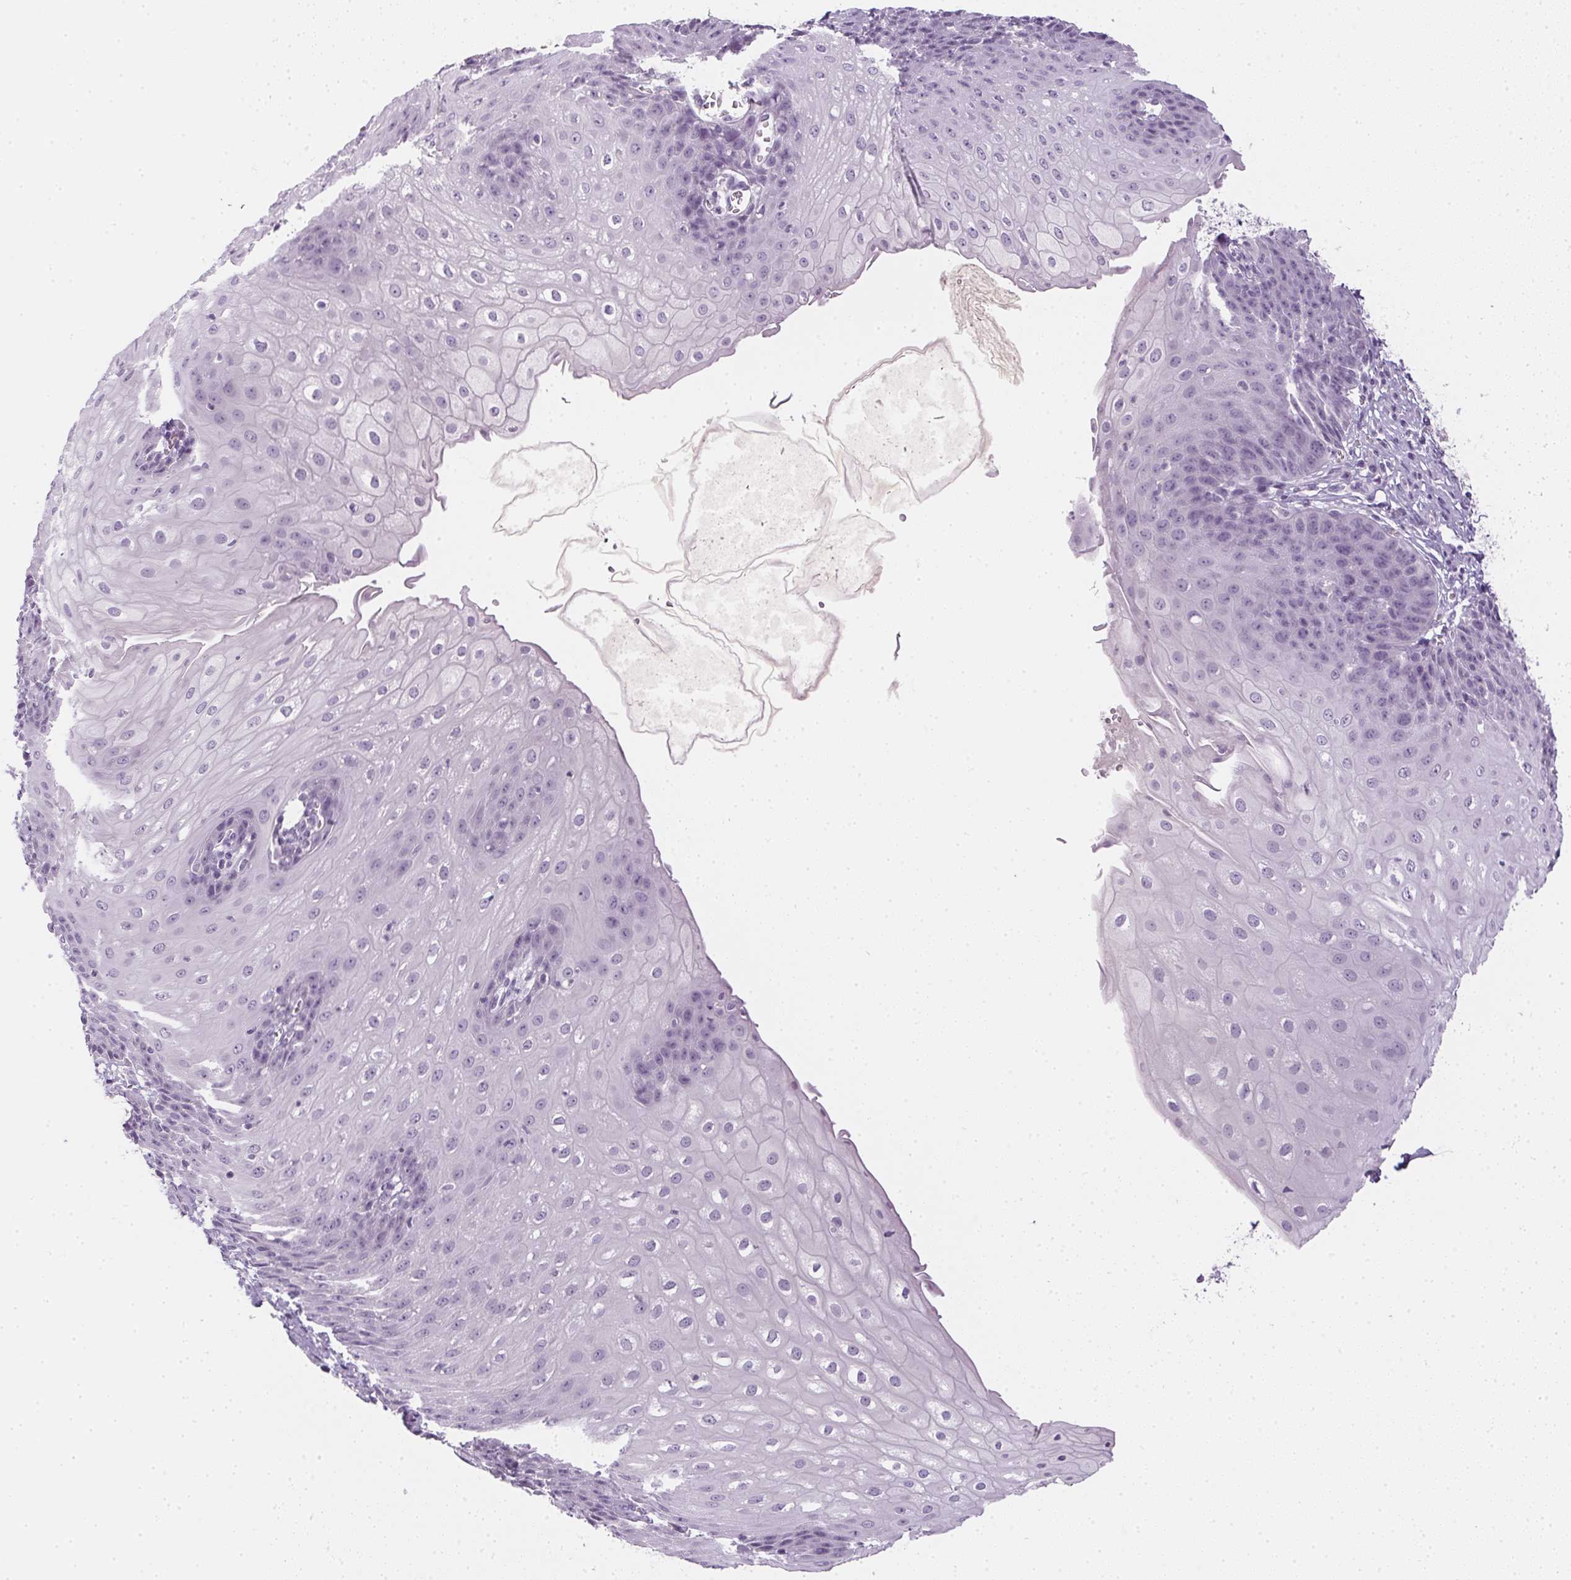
{"staining": {"intensity": "negative", "quantity": "none", "location": "none"}, "tissue": "esophagus", "cell_type": "Squamous epithelial cells", "image_type": "normal", "snomed": [{"axis": "morphology", "description": "Normal tissue, NOS"}, {"axis": "topography", "description": "Esophagus"}], "caption": "A histopathology image of human esophagus is negative for staining in squamous epithelial cells. Brightfield microscopy of immunohistochemistry (IHC) stained with DAB (3,3'-diaminobenzidine) (brown) and hematoxylin (blue), captured at high magnification.", "gene": "PPY", "patient": {"sex": "male", "age": 71}}